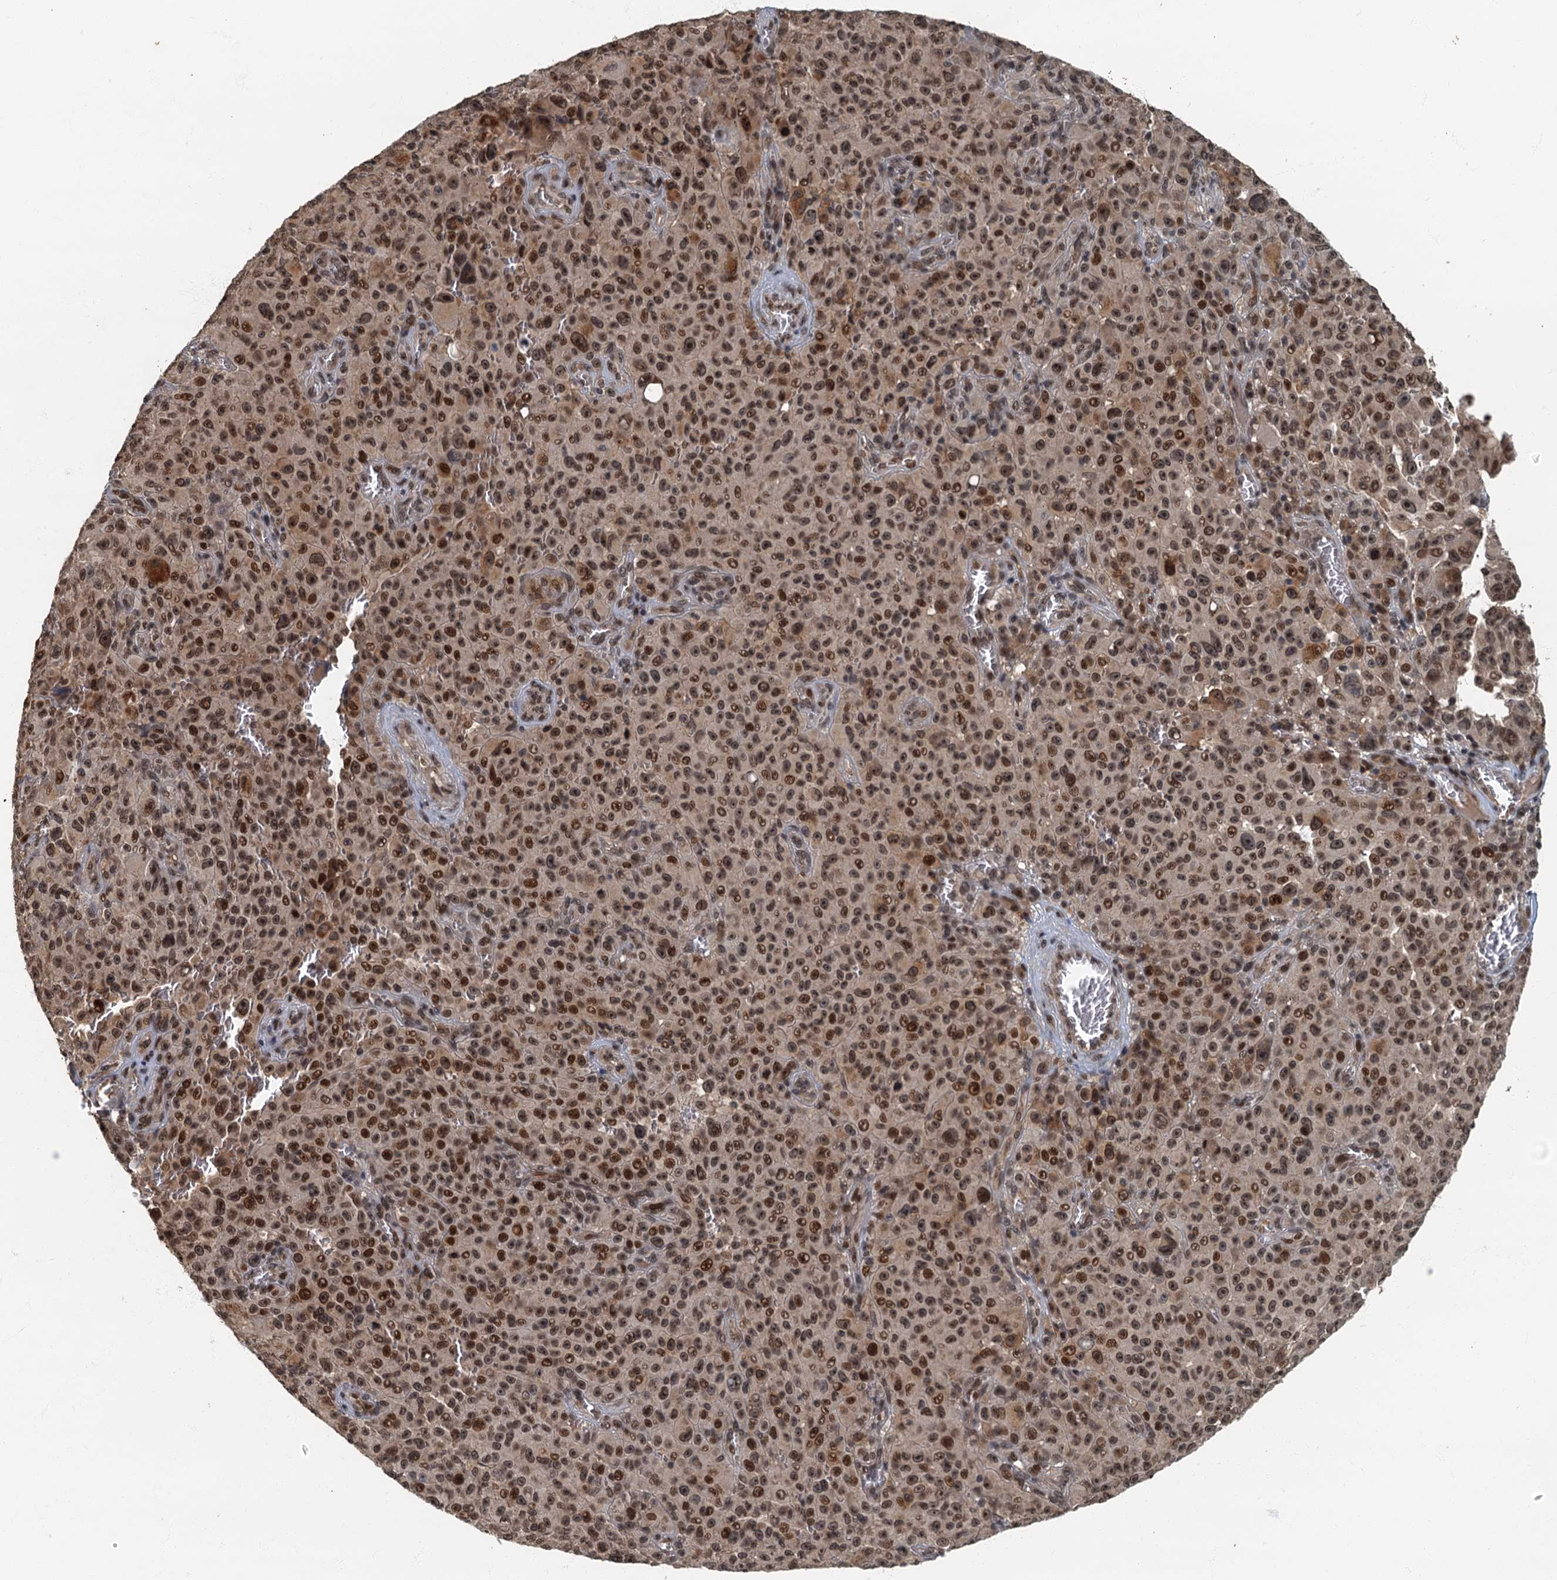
{"staining": {"intensity": "strong", "quantity": ">75%", "location": "nuclear"}, "tissue": "melanoma", "cell_type": "Tumor cells", "image_type": "cancer", "snomed": [{"axis": "morphology", "description": "Malignant melanoma, NOS"}, {"axis": "topography", "description": "Skin"}], "caption": "Malignant melanoma stained for a protein (brown) exhibits strong nuclear positive positivity in about >75% of tumor cells.", "gene": "CKAP2L", "patient": {"sex": "female", "age": 82}}